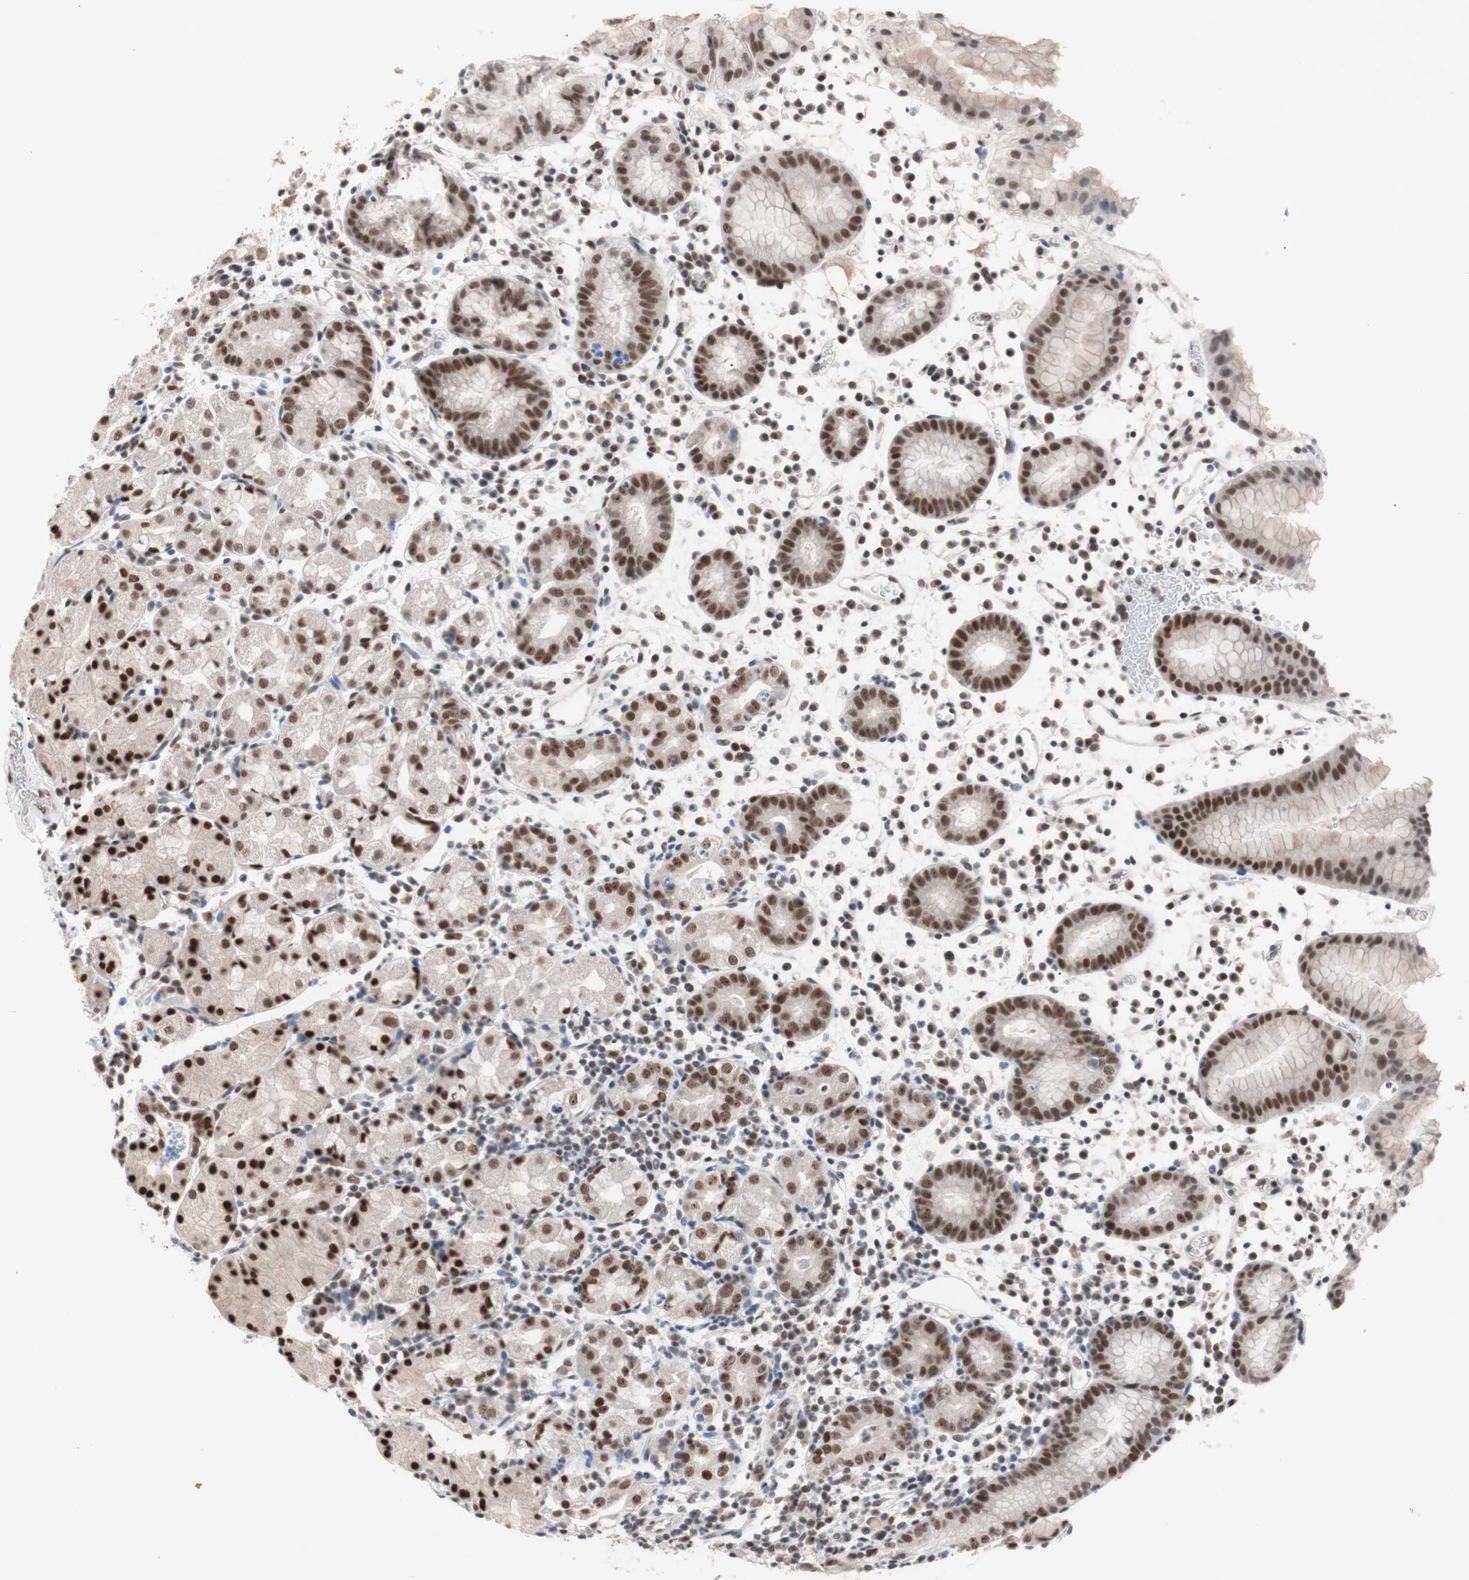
{"staining": {"intensity": "moderate", "quantity": ">75%", "location": "nuclear"}, "tissue": "stomach", "cell_type": "Glandular cells", "image_type": "normal", "snomed": [{"axis": "morphology", "description": "Normal tissue, NOS"}, {"axis": "topography", "description": "Stomach"}, {"axis": "topography", "description": "Stomach, lower"}], "caption": "Immunohistochemistry (IHC) of benign human stomach exhibits medium levels of moderate nuclear expression in about >75% of glandular cells.", "gene": "LIG3", "patient": {"sex": "female", "age": 75}}